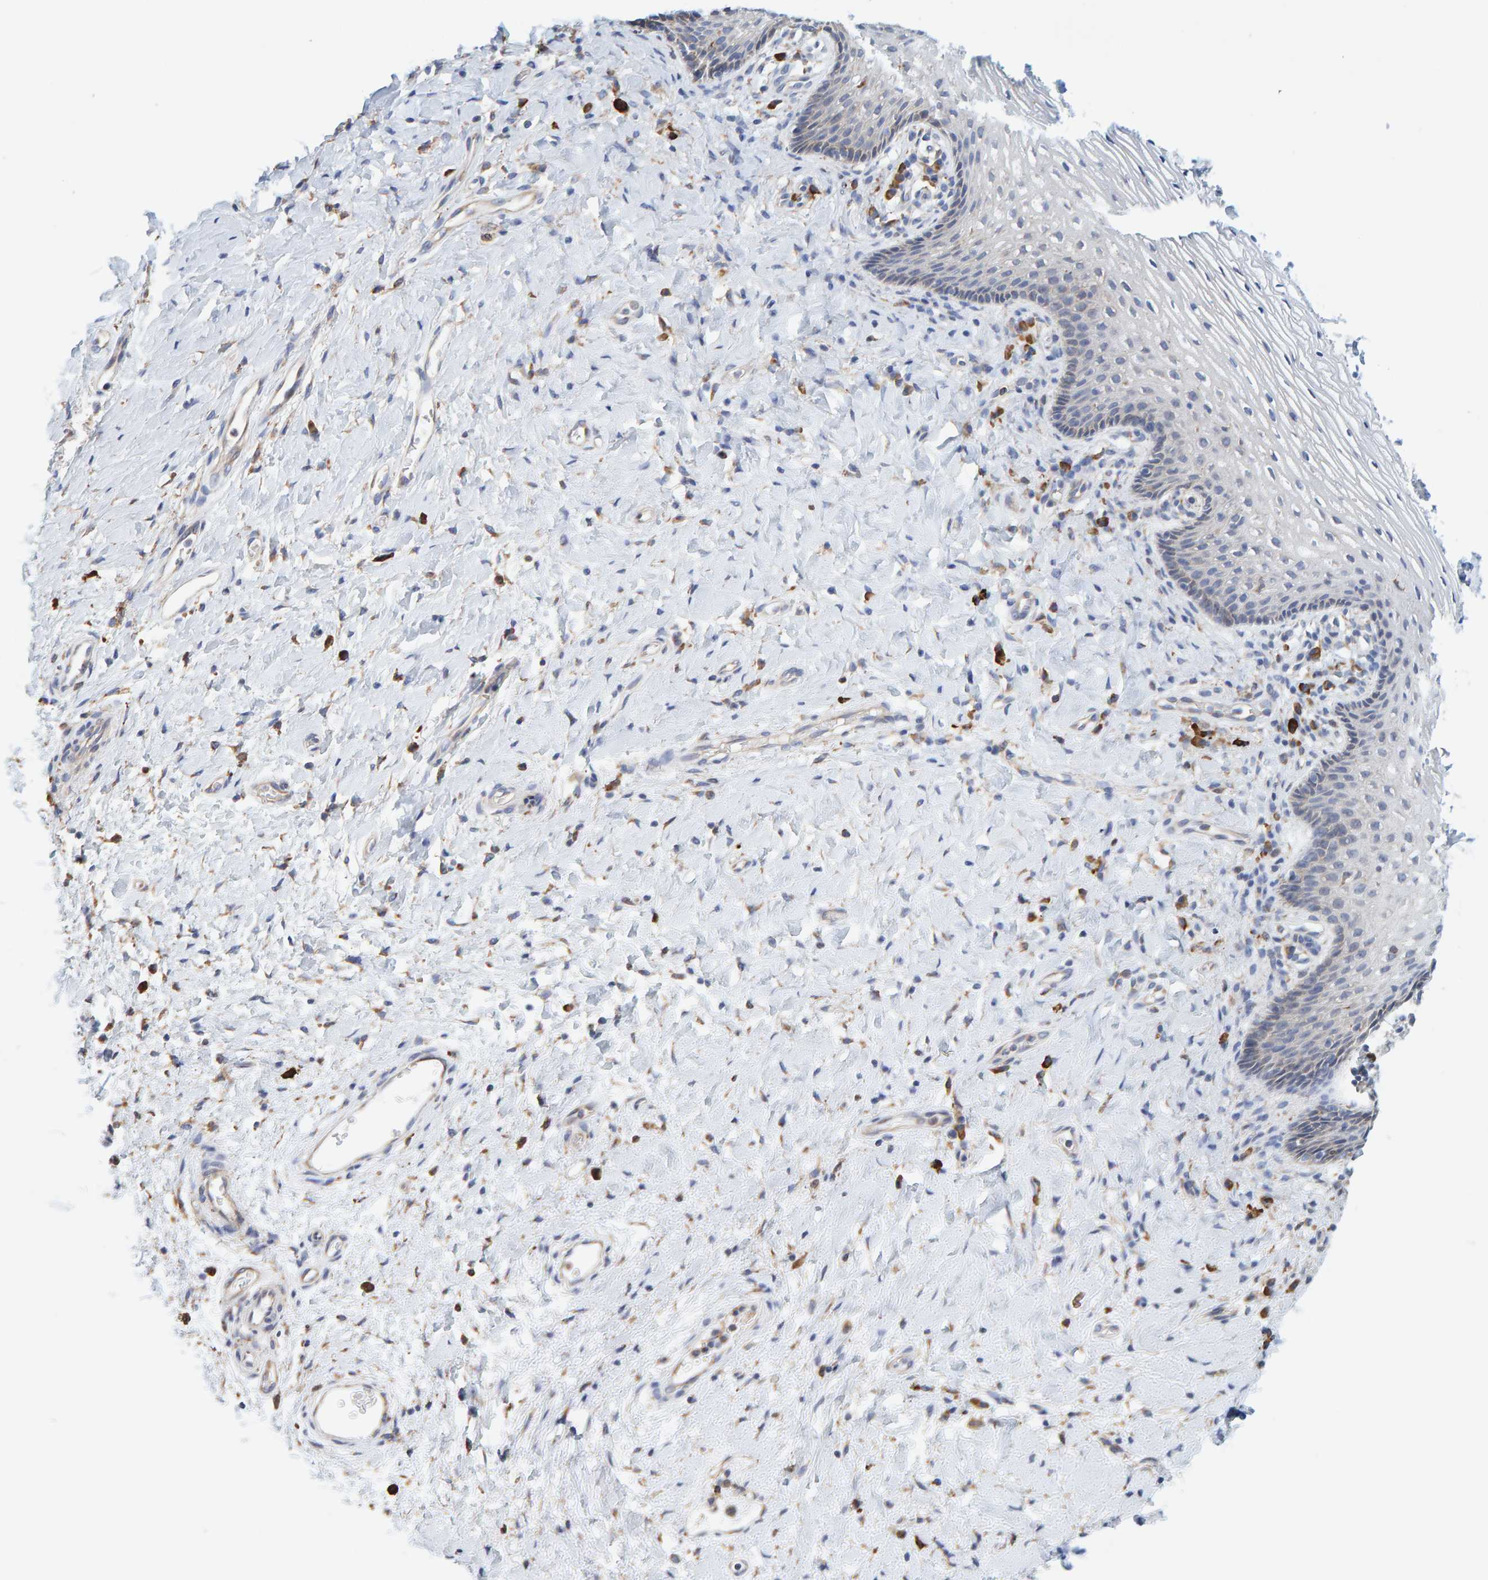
{"staining": {"intensity": "negative", "quantity": "none", "location": "none"}, "tissue": "vagina", "cell_type": "Squamous epithelial cells", "image_type": "normal", "snomed": [{"axis": "morphology", "description": "Normal tissue, NOS"}, {"axis": "topography", "description": "Vagina"}], "caption": "High power microscopy image of an IHC histopathology image of unremarkable vagina, revealing no significant staining in squamous epithelial cells. (DAB IHC, high magnification).", "gene": "SGPL1", "patient": {"sex": "female", "age": 60}}